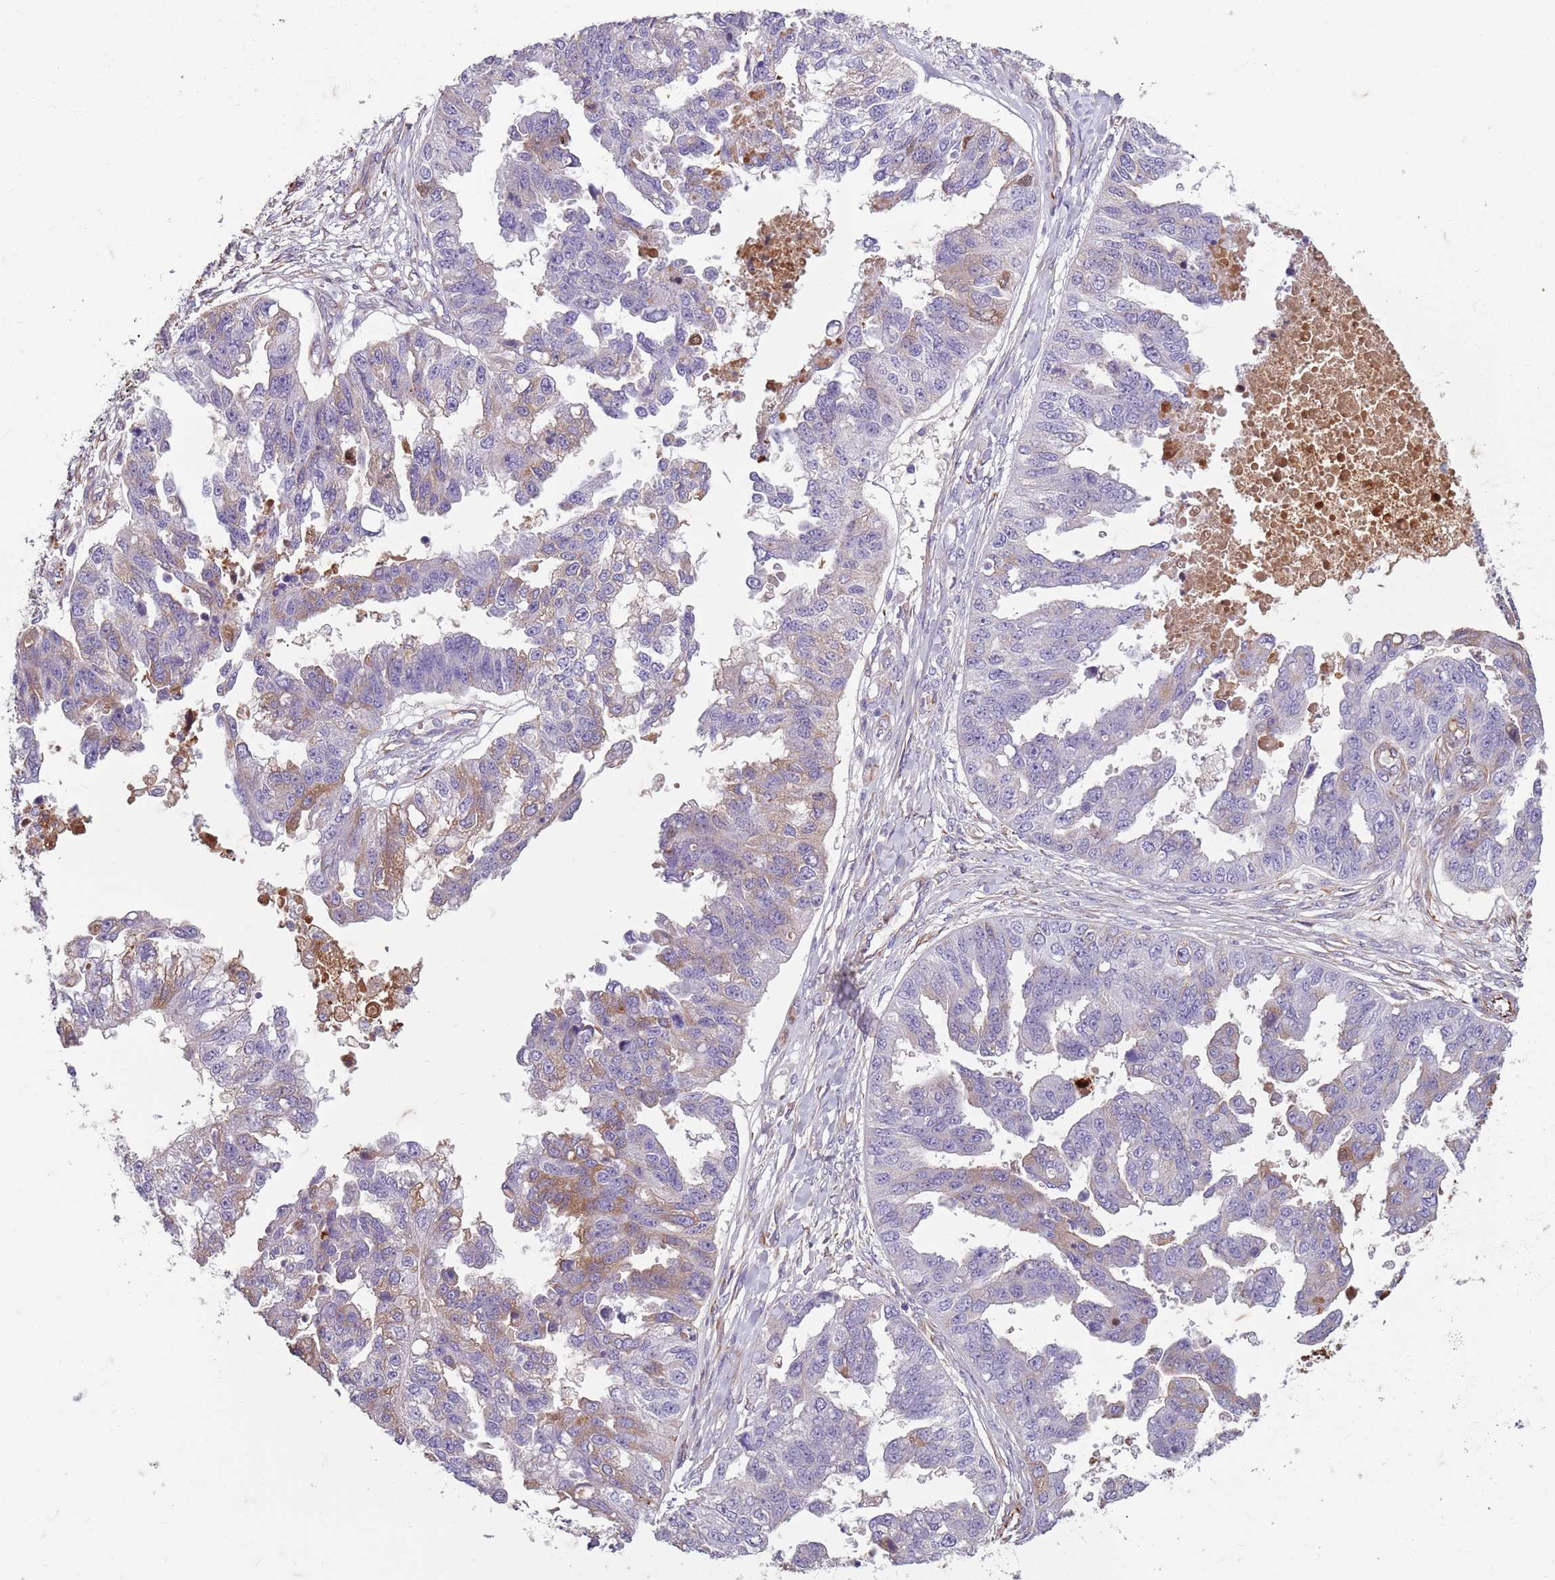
{"staining": {"intensity": "weak", "quantity": "<25%", "location": "cytoplasmic/membranous"}, "tissue": "ovarian cancer", "cell_type": "Tumor cells", "image_type": "cancer", "snomed": [{"axis": "morphology", "description": "Cystadenocarcinoma, serous, NOS"}, {"axis": "topography", "description": "Ovary"}], "caption": "IHC histopathology image of neoplastic tissue: ovarian serous cystadenocarcinoma stained with DAB (3,3'-diaminobenzidine) displays no significant protein staining in tumor cells.", "gene": "TAS2R38", "patient": {"sex": "female", "age": 58}}